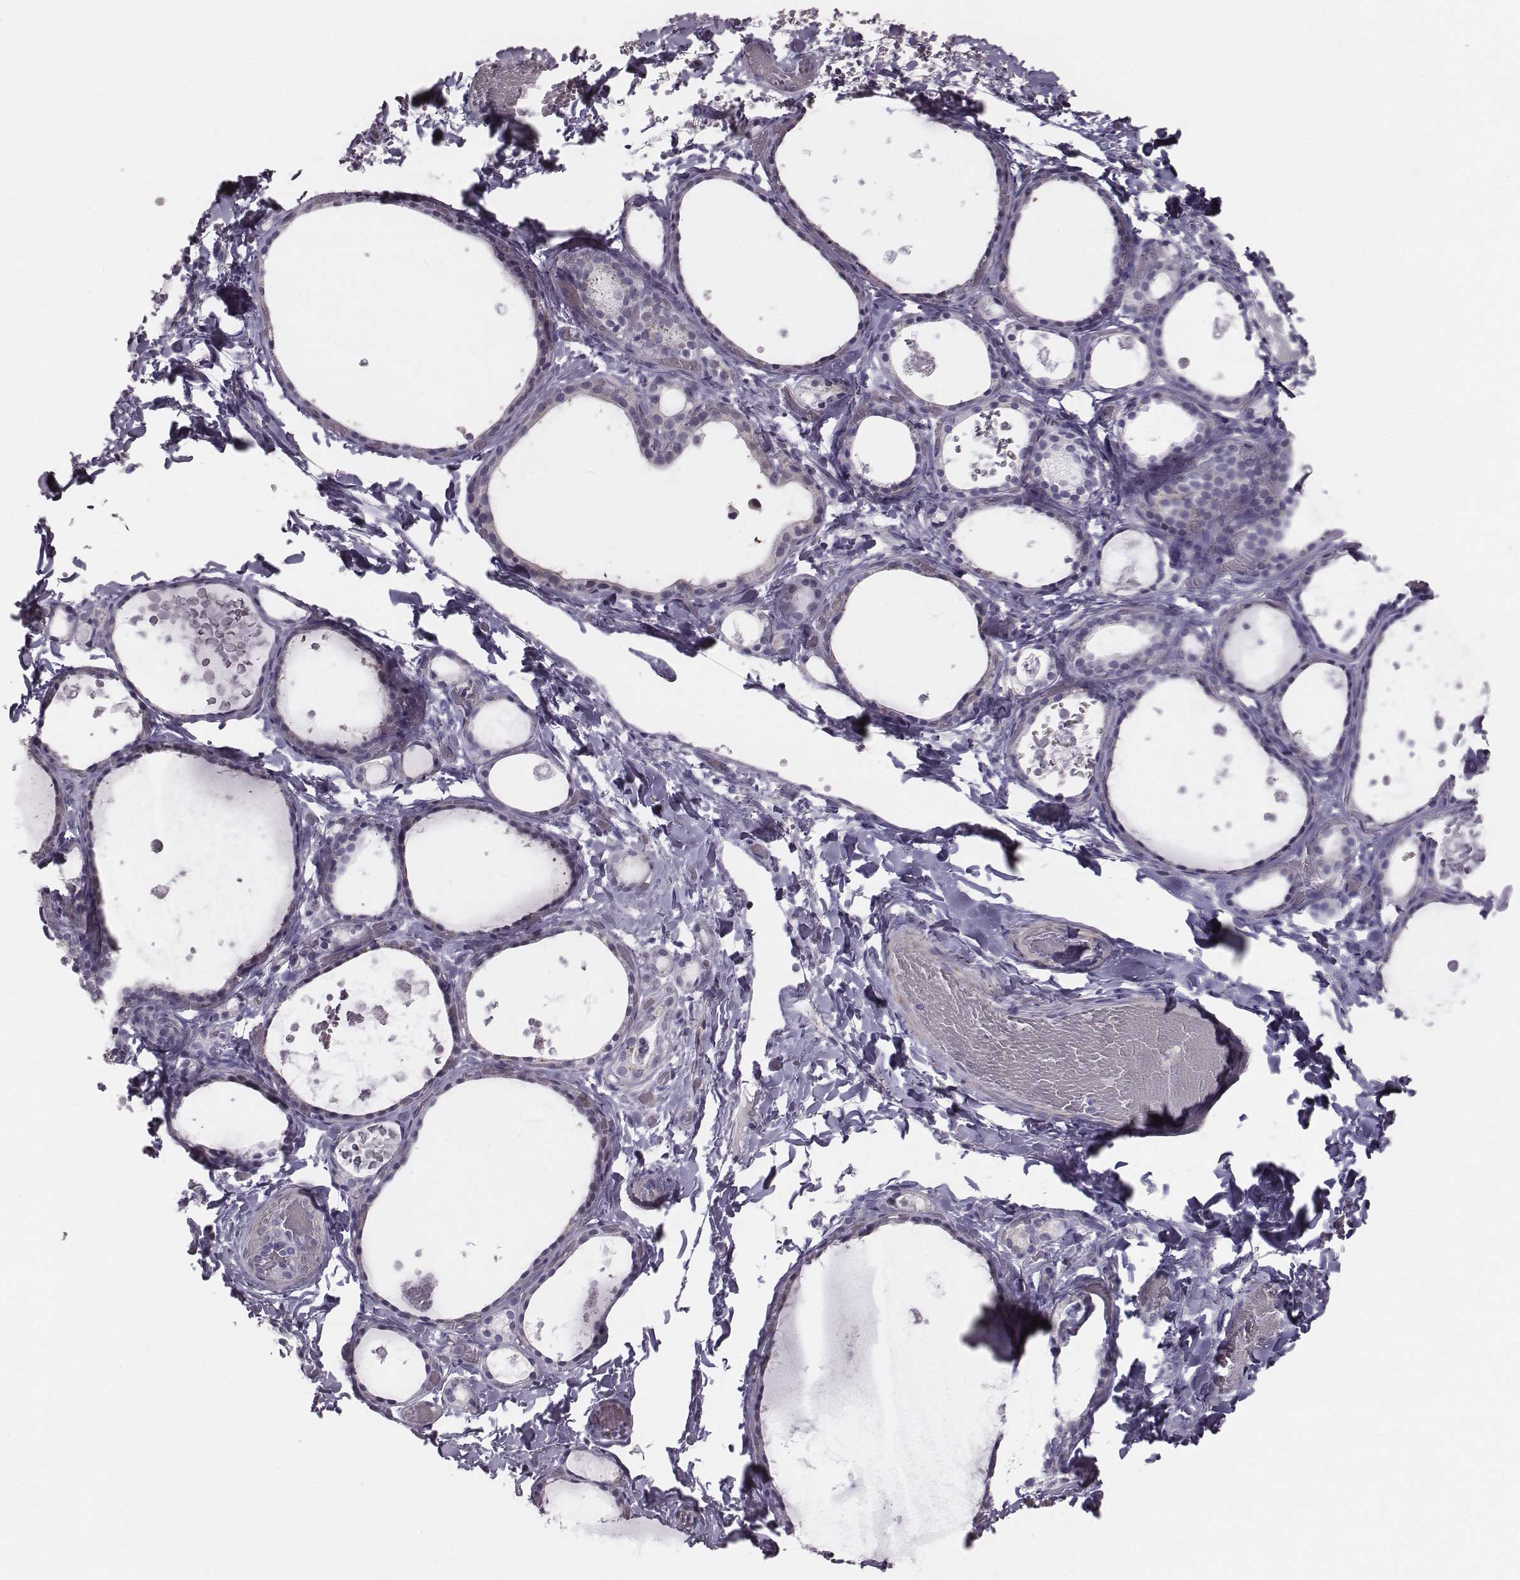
{"staining": {"intensity": "negative", "quantity": "none", "location": "none"}, "tissue": "thyroid gland", "cell_type": "Glandular cells", "image_type": "normal", "snomed": [{"axis": "morphology", "description": "Normal tissue, NOS"}, {"axis": "topography", "description": "Thyroid gland"}], "caption": "Immunohistochemistry of normal human thyroid gland exhibits no expression in glandular cells. (Stains: DAB (3,3'-diaminobenzidine) immunohistochemistry (IHC) with hematoxylin counter stain, Microscopy: brightfield microscopy at high magnification).", "gene": "CRISP1", "patient": {"sex": "female", "age": 56}}